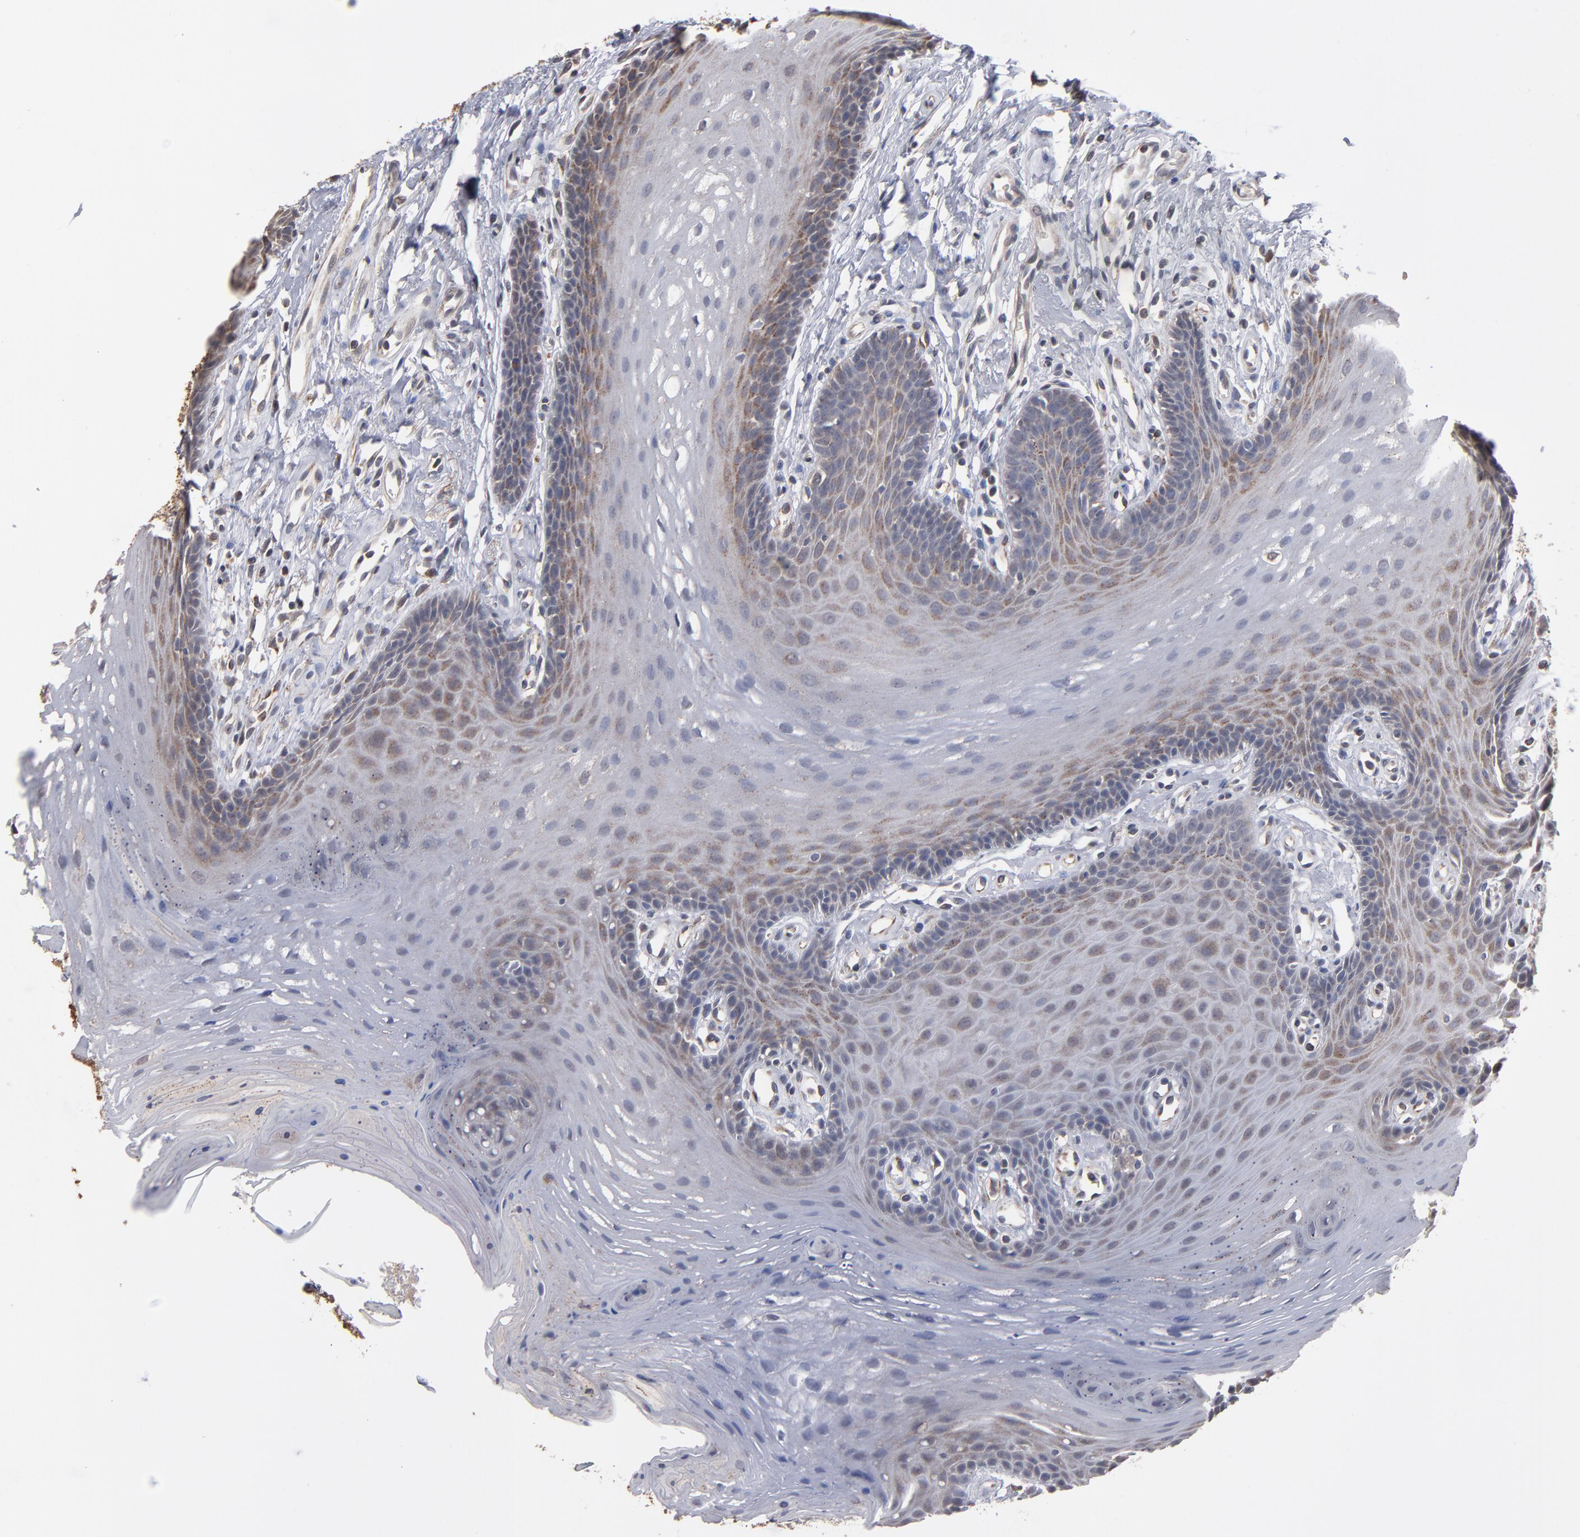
{"staining": {"intensity": "moderate", "quantity": "25%-75%", "location": "cytoplasmic/membranous"}, "tissue": "oral mucosa", "cell_type": "Squamous epithelial cells", "image_type": "normal", "snomed": [{"axis": "morphology", "description": "Normal tissue, NOS"}, {"axis": "topography", "description": "Oral tissue"}], "caption": "Protein positivity by immunohistochemistry (IHC) reveals moderate cytoplasmic/membranous positivity in about 25%-75% of squamous epithelial cells in unremarkable oral mucosa.", "gene": "MIPOL1", "patient": {"sex": "male", "age": 62}}